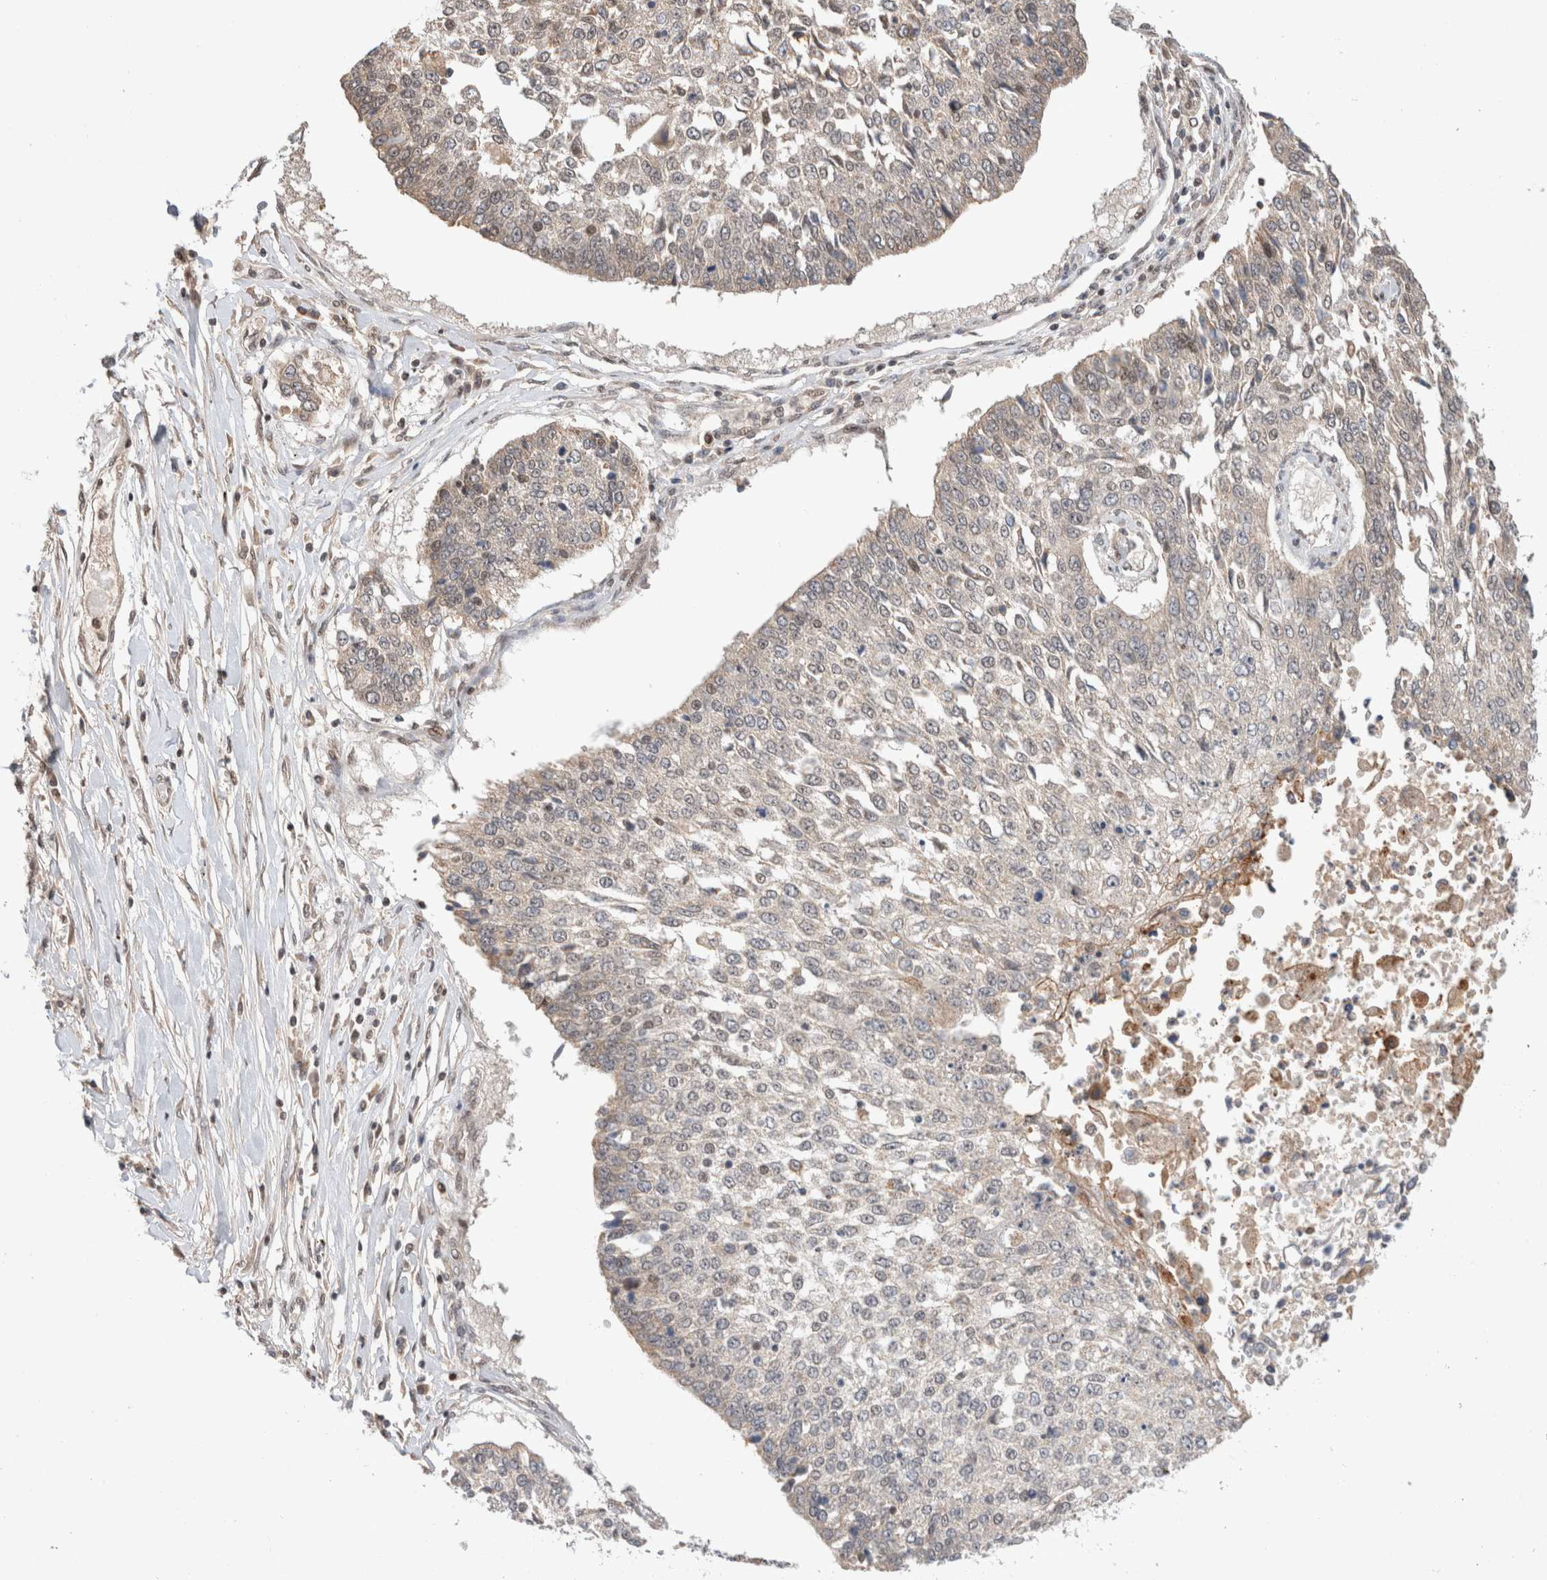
{"staining": {"intensity": "weak", "quantity": "25%-75%", "location": "cytoplasmic/membranous"}, "tissue": "lung cancer", "cell_type": "Tumor cells", "image_type": "cancer", "snomed": [{"axis": "morphology", "description": "Normal tissue, NOS"}, {"axis": "morphology", "description": "Squamous cell carcinoma, NOS"}, {"axis": "topography", "description": "Cartilage tissue"}, {"axis": "topography", "description": "Bronchus"}, {"axis": "topography", "description": "Lung"}, {"axis": "topography", "description": "Peripheral nerve tissue"}], "caption": "A brown stain highlights weak cytoplasmic/membranous expression of a protein in human squamous cell carcinoma (lung) tumor cells.", "gene": "SYDE2", "patient": {"sex": "female", "age": 49}}